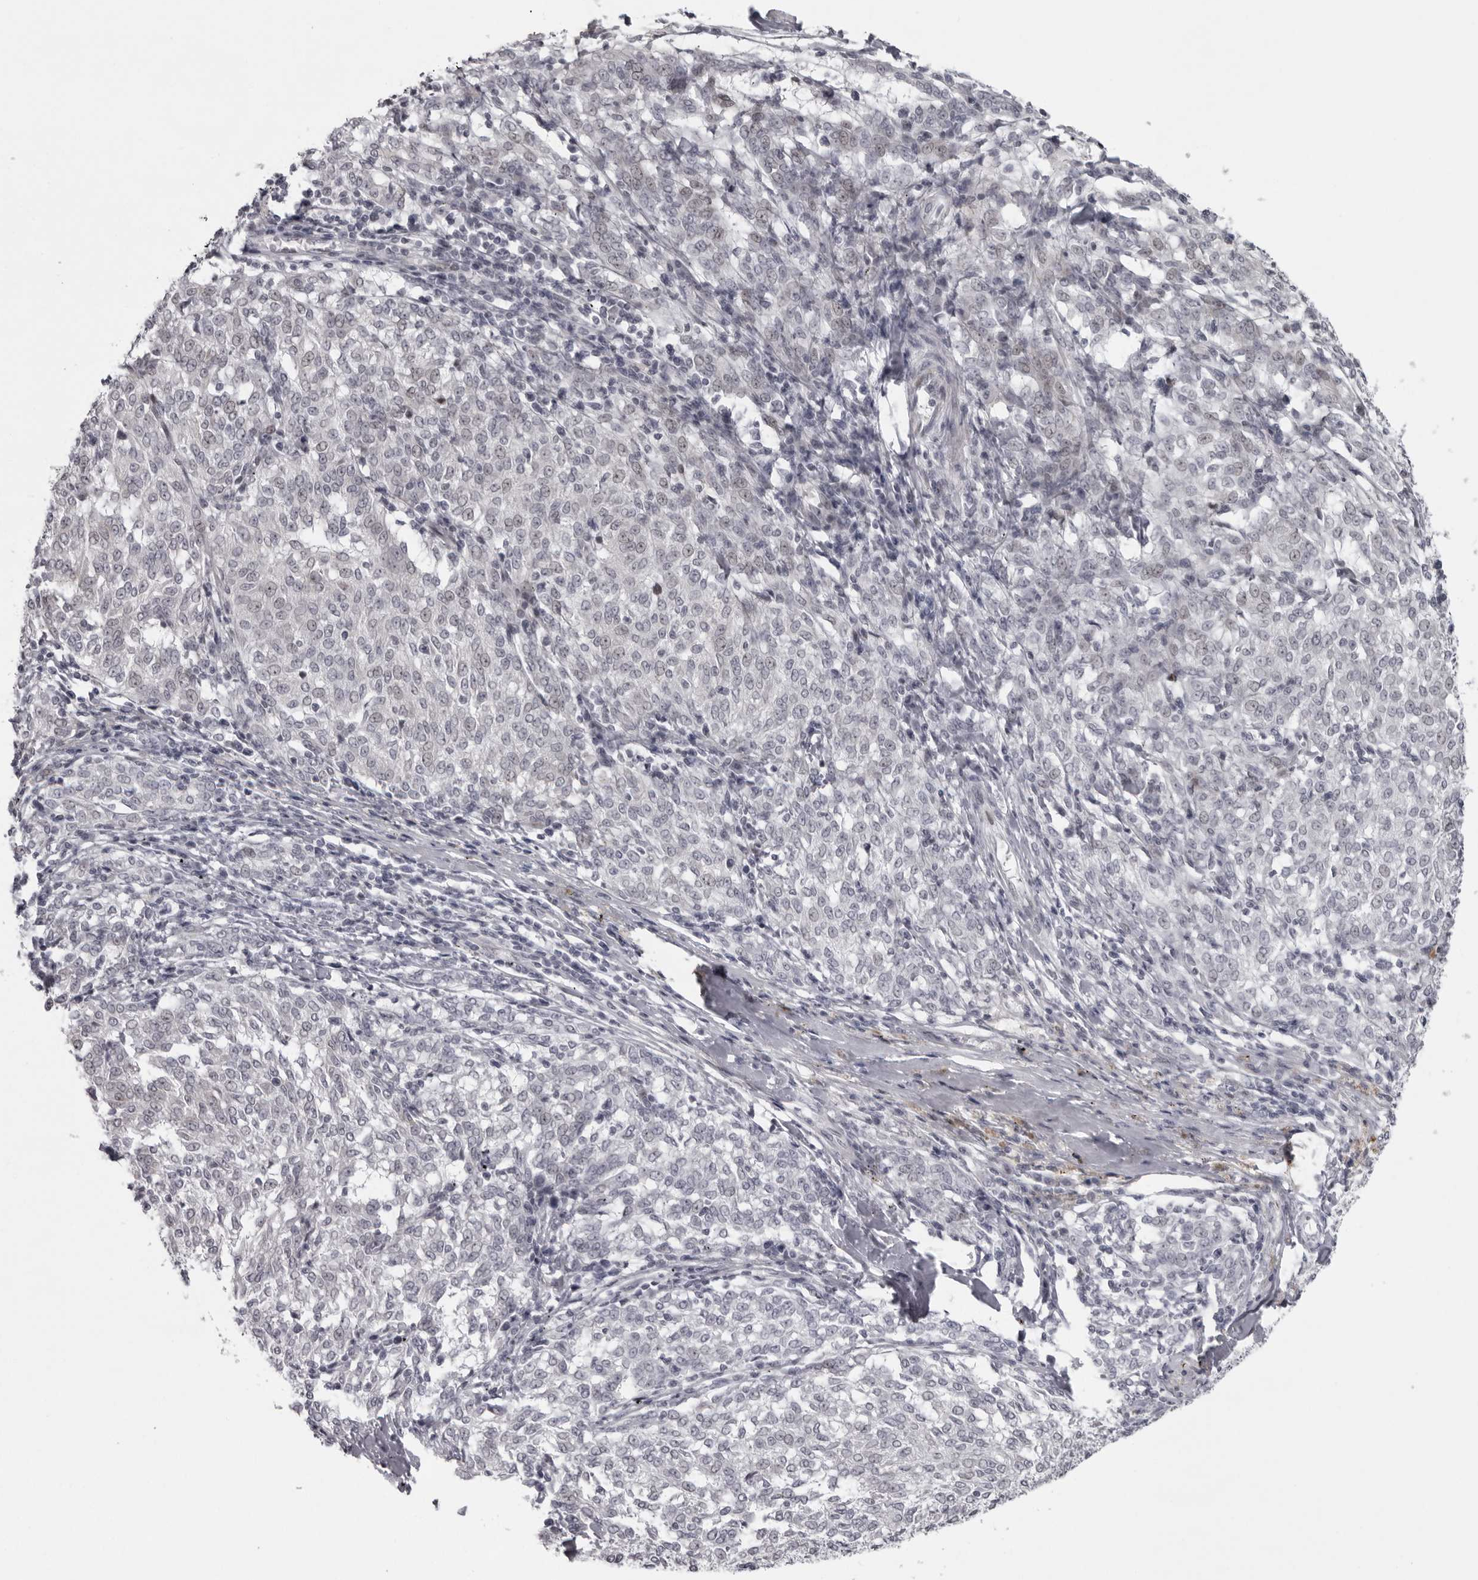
{"staining": {"intensity": "negative", "quantity": "none", "location": "none"}, "tissue": "melanoma", "cell_type": "Tumor cells", "image_type": "cancer", "snomed": [{"axis": "morphology", "description": "Malignant melanoma, NOS"}, {"axis": "topography", "description": "Skin"}], "caption": "Histopathology image shows no significant protein positivity in tumor cells of melanoma.", "gene": "NUDT18", "patient": {"sex": "female", "age": 72}}